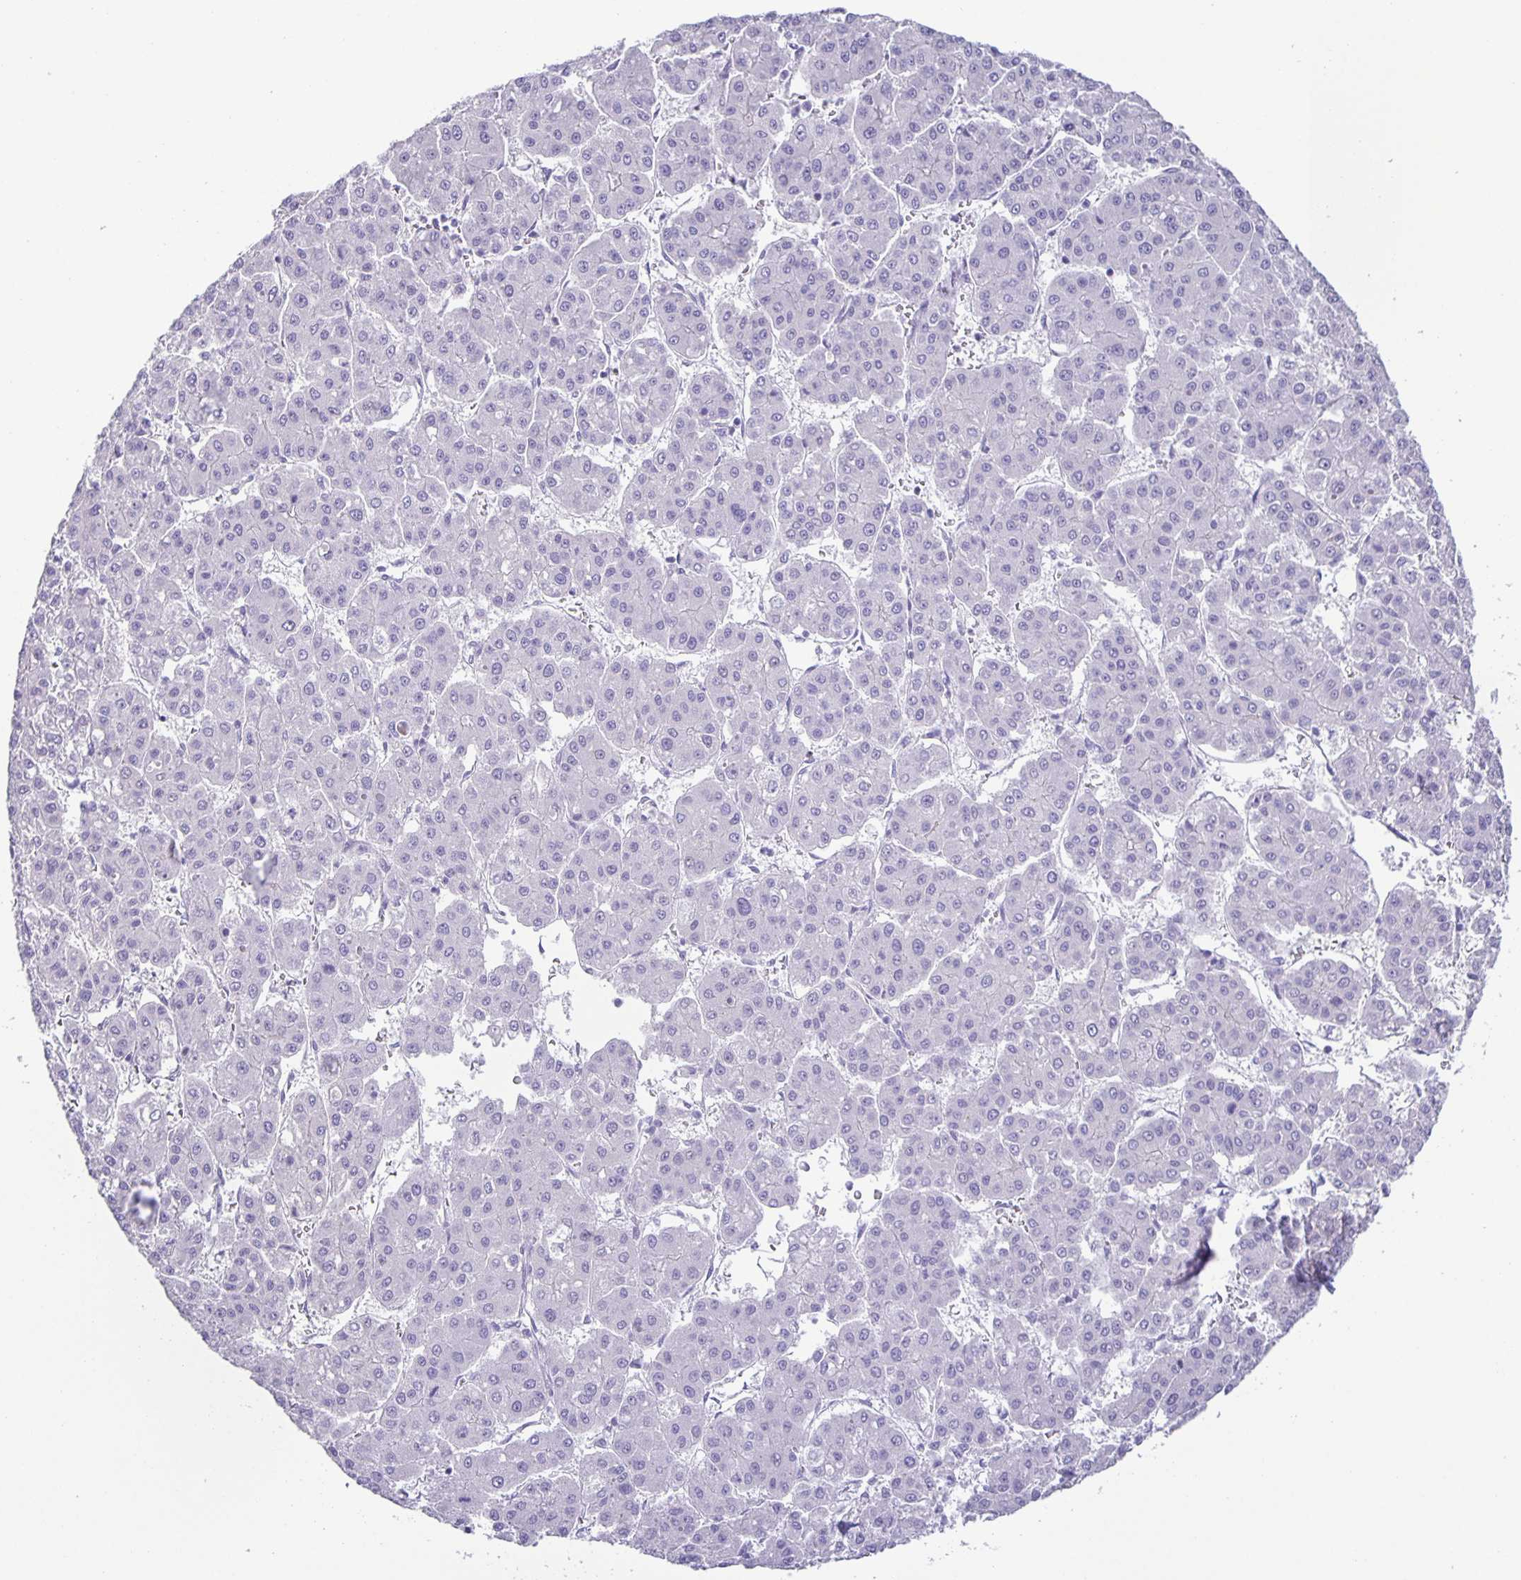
{"staining": {"intensity": "negative", "quantity": "none", "location": "none"}, "tissue": "liver cancer", "cell_type": "Tumor cells", "image_type": "cancer", "snomed": [{"axis": "morphology", "description": "Carcinoma, Hepatocellular, NOS"}, {"axis": "topography", "description": "Liver"}], "caption": "IHC of hepatocellular carcinoma (liver) displays no positivity in tumor cells.", "gene": "PHRF1", "patient": {"sex": "male", "age": 73}}